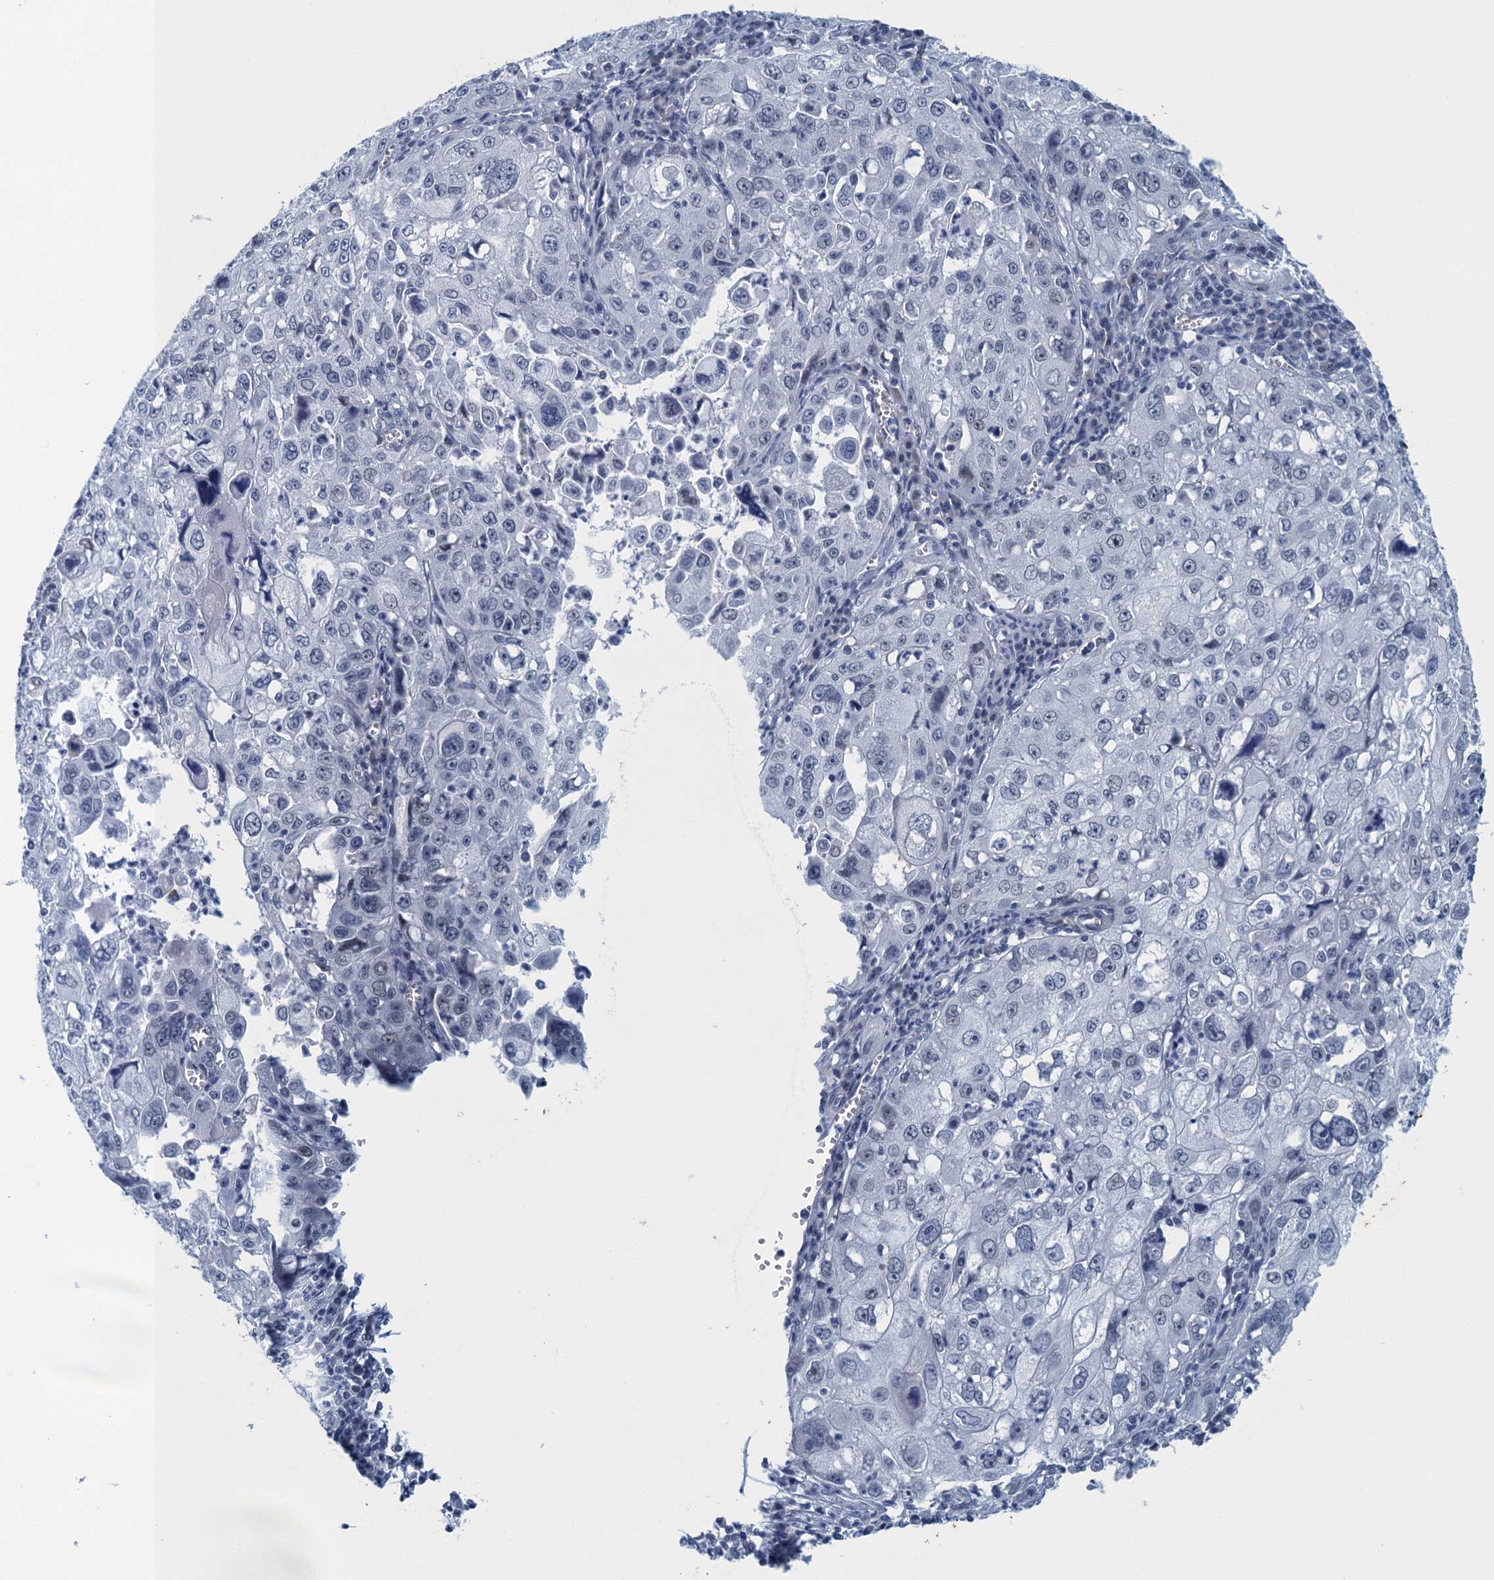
{"staining": {"intensity": "negative", "quantity": "none", "location": "none"}, "tissue": "cervical cancer", "cell_type": "Tumor cells", "image_type": "cancer", "snomed": [{"axis": "morphology", "description": "Squamous cell carcinoma, NOS"}, {"axis": "topography", "description": "Cervix"}], "caption": "DAB immunohistochemical staining of human cervical cancer shows no significant positivity in tumor cells.", "gene": "ENSG00000131152", "patient": {"sex": "female", "age": 42}}